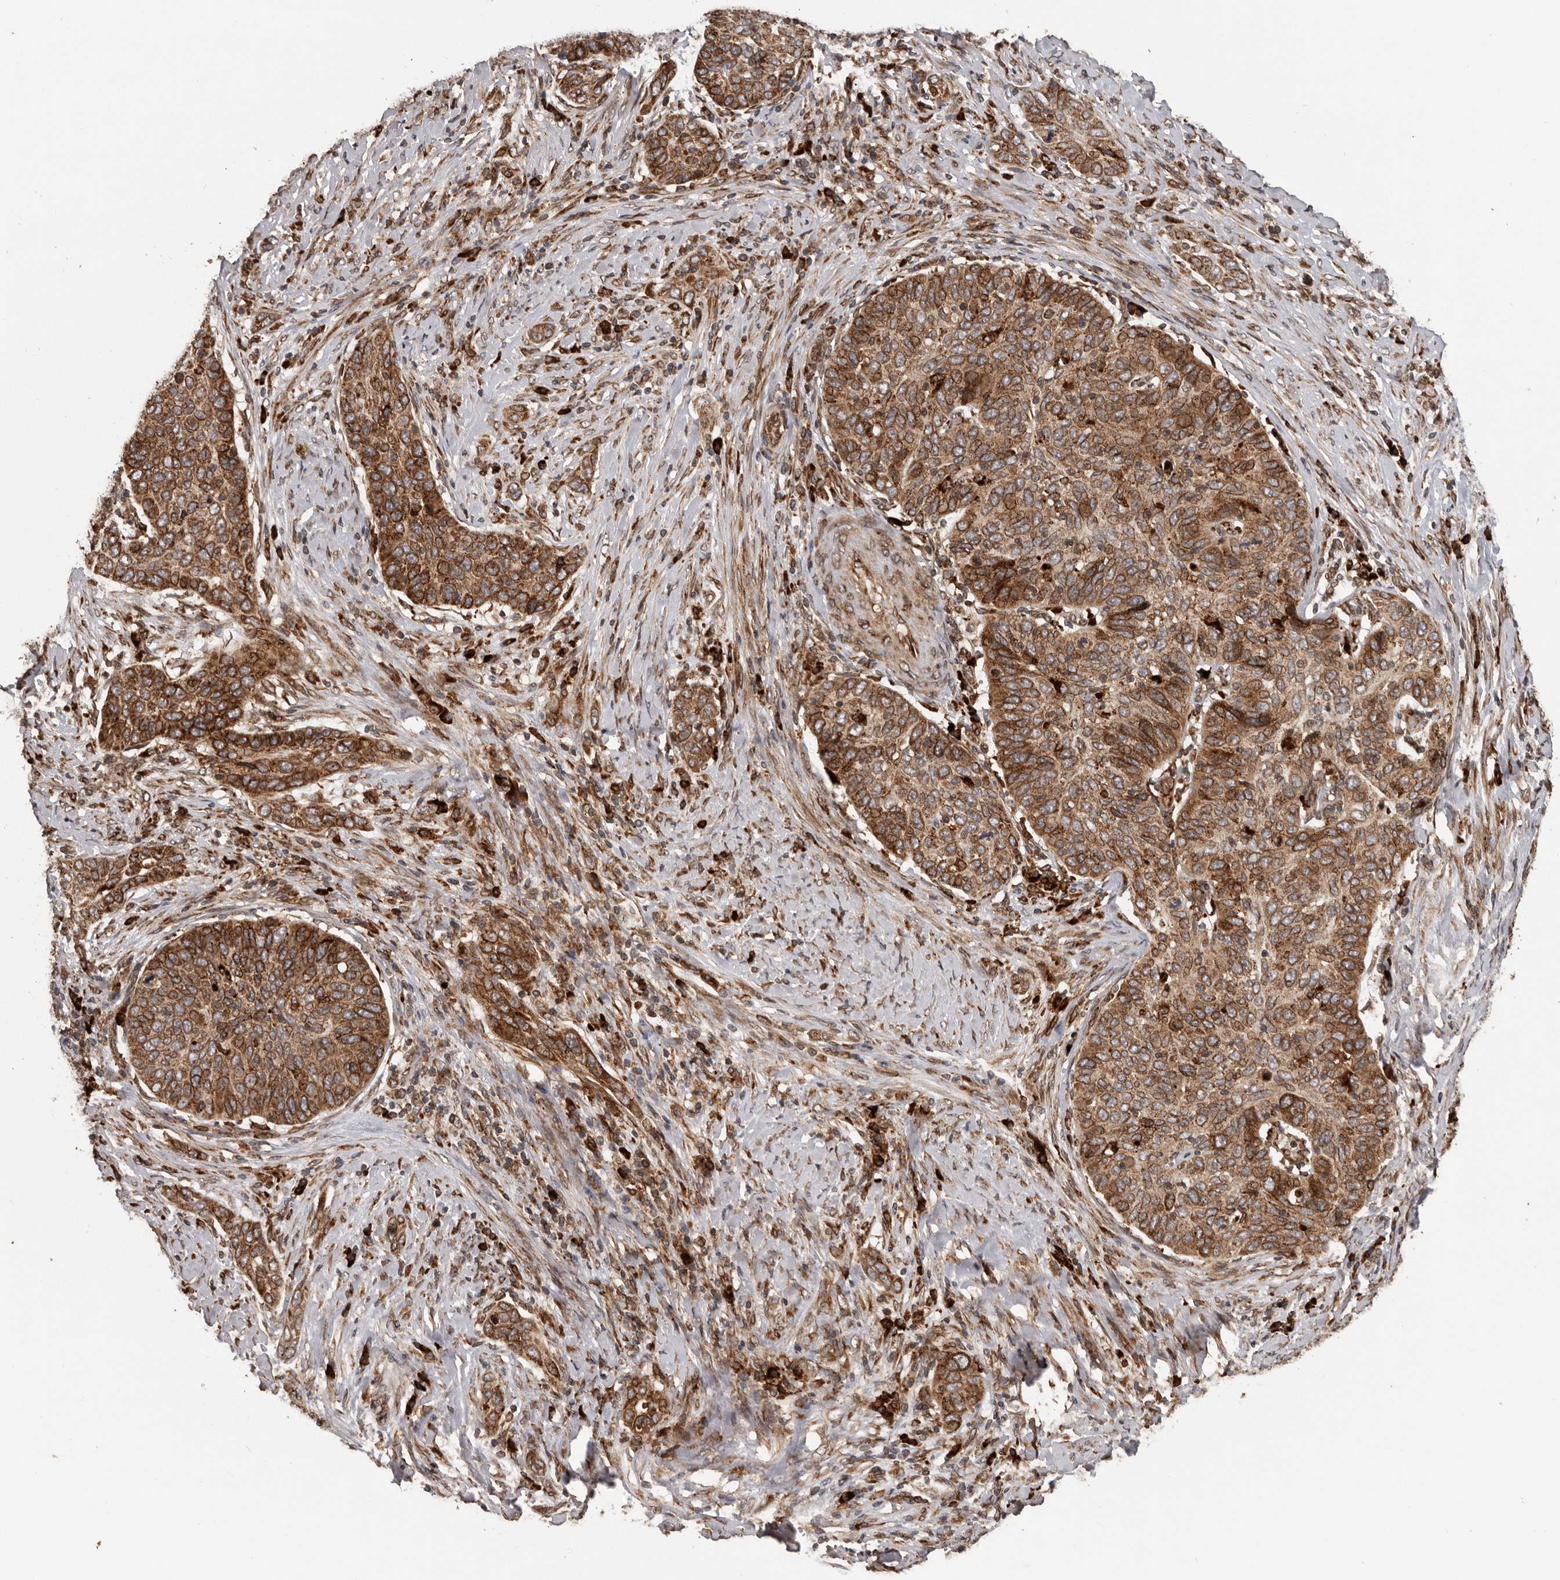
{"staining": {"intensity": "strong", "quantity": ">75%", "location": "cytoplasmic/membranous"}, "tissue": "cervical cancer", "cell_type": "Tumor cells", "image_type": "cancer", "snomed": [{"axis": "morphology", "description": "Squamous cell carcinoma, NOS"}, {"axis": "topography", "description": "Cervix"}], "caption": "Immunohistochemistry photomicrograph of neoplastic tissue: human cervical squamous cell carcinoma stained using IHC demonstrates high levels of strong protein expression localized specifically in the cytoplasmic/membranous of tumor cells, appearing as a cytoplasmic/membranous brown color.", "gene": "NUP43", "patient": {"sex": "female", "age": 60}}